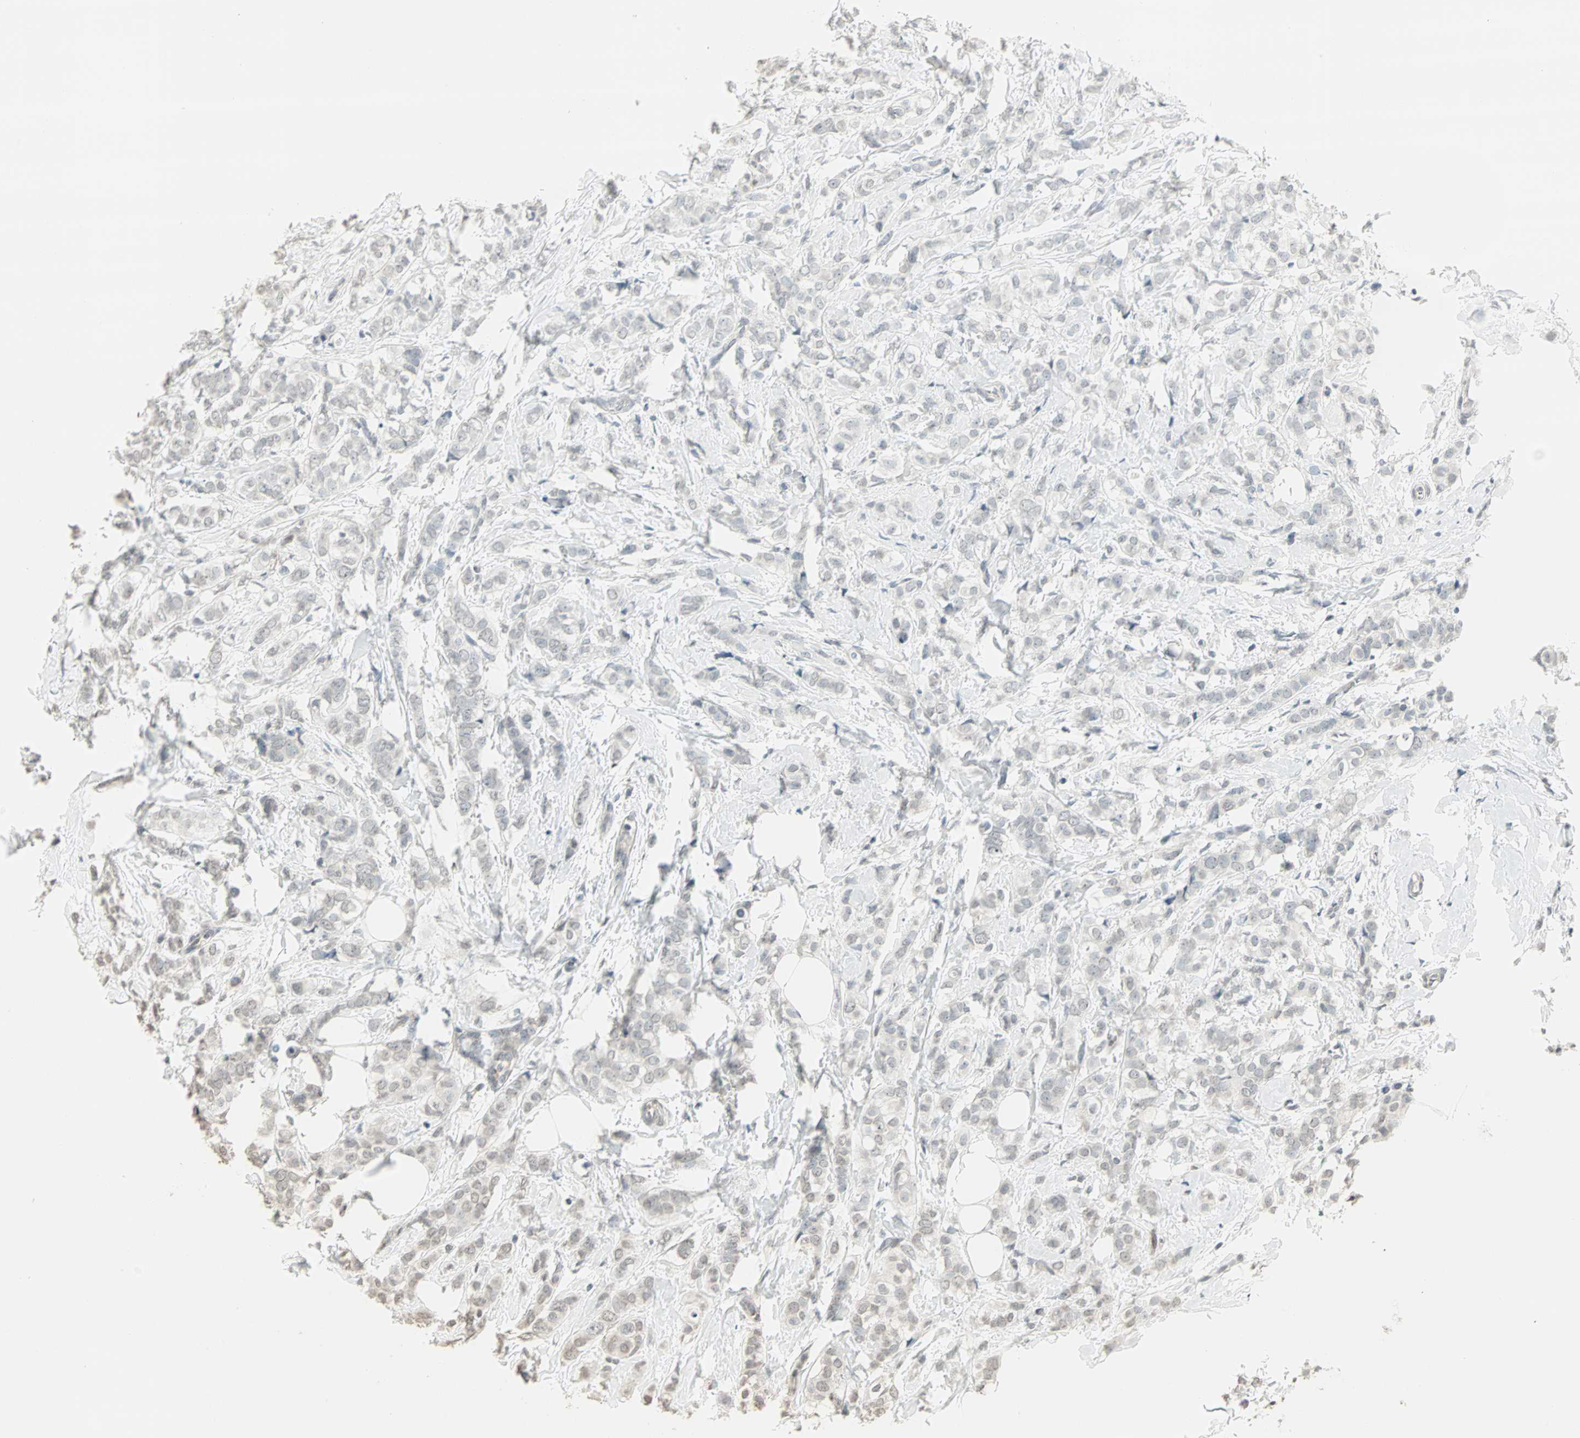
{"staining": {"intensity": "negative", "quantity": "none", "location": "none"}, "tissue": "breast cancer", "cell_type": "Tumor cells", "image_type": "cancer", "snomed": [{"axis": "morphology", "description": "Lobular carcinoma"}, {"axis": "topography", "description": "Breast"}], "caption": "Immunohistochemistry (IHC) photomicrograph of lobular carcinoma (breast) stained for a protein (brown), which demonstrates no staining in tumor cells. (Stains: DAB immunohistochemistry (IHC) with hematoxylin counter stain, Microscopy: brightfield microscopy at high magnification).", "gene": "CBLC", "patient": {"sex": "female", "age": 60}}